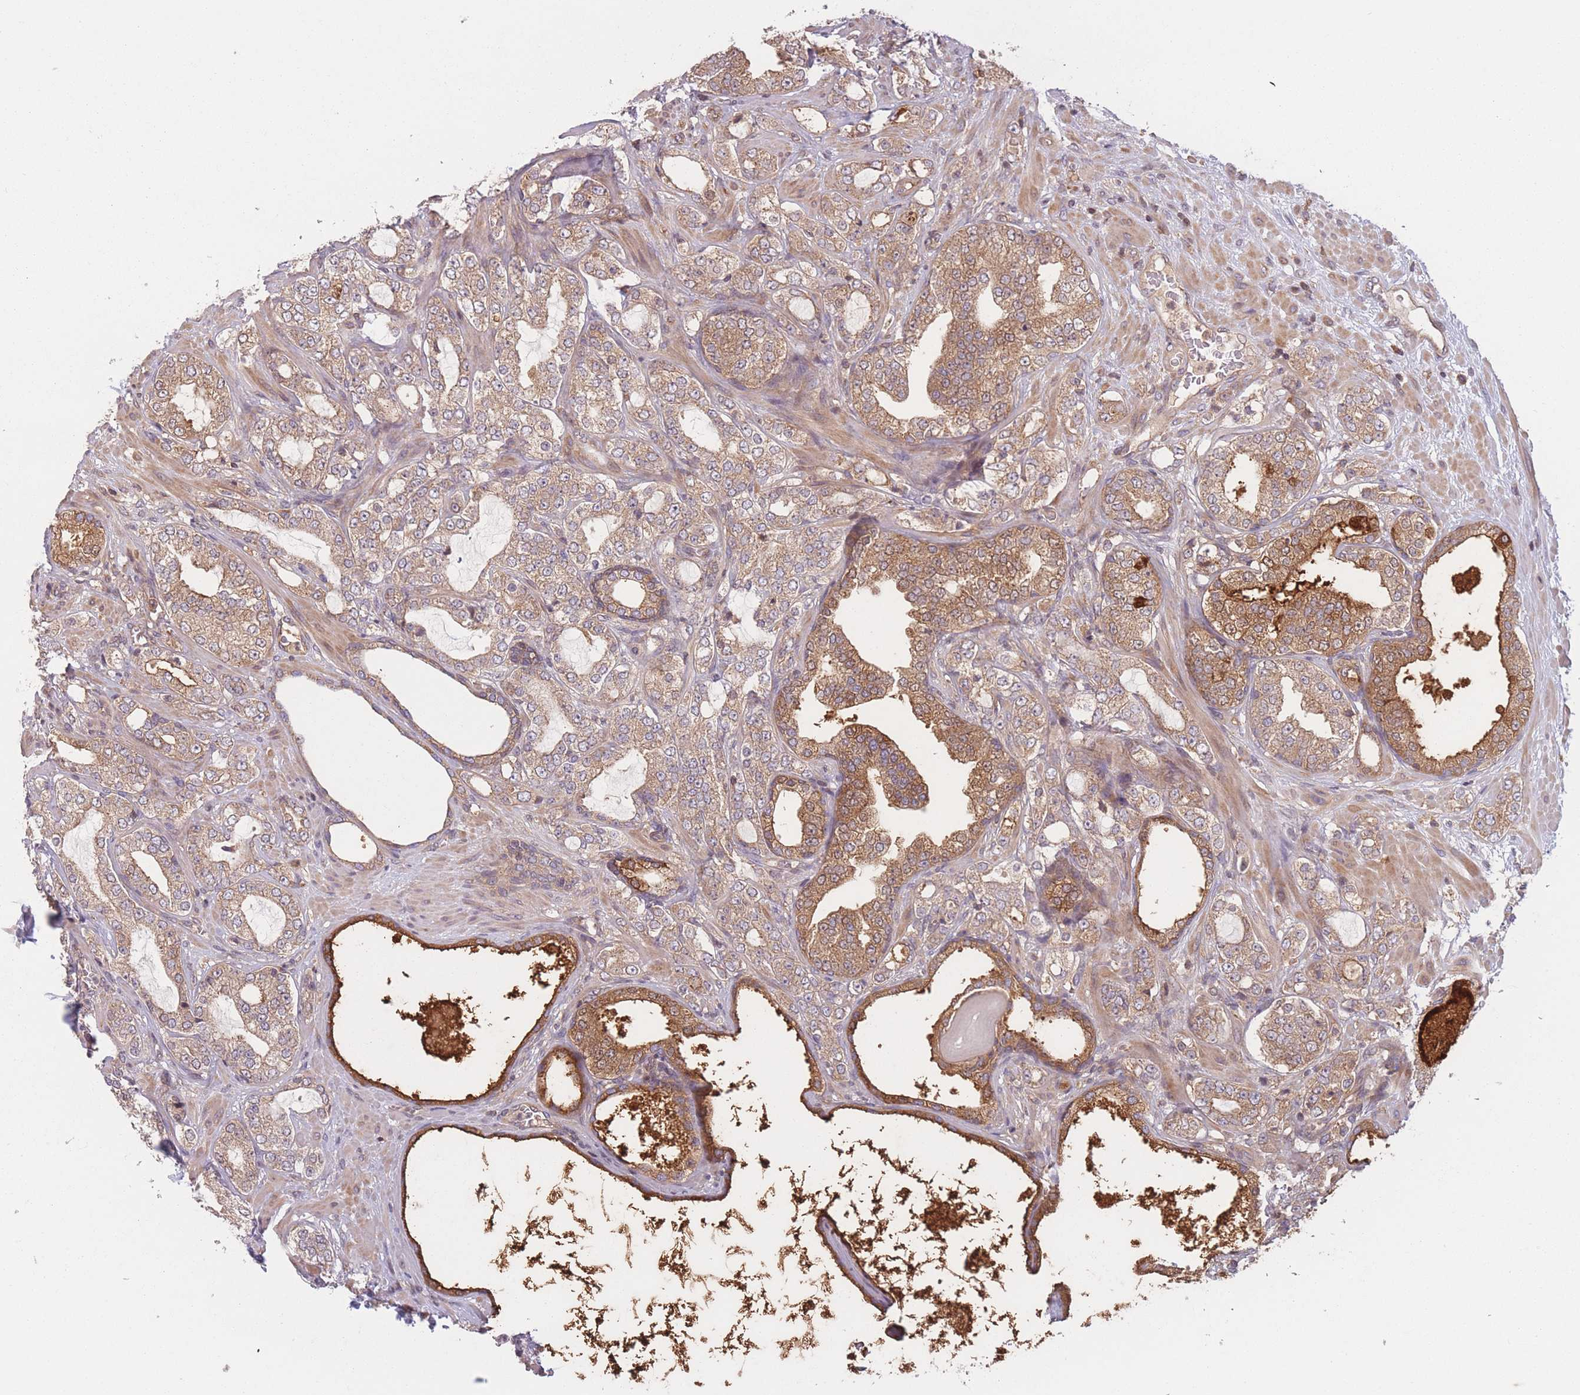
{"staining": {"intensity": "moderate", "quantity": ">75%", "location": "cytoplasmic/membranous"}, "tissue": "prostate cancer", "cell_type": "Tumor cells", "image_type": "cancer", "snomed": [{"axis": "morphology", "description": "Adenocarcinoma, High grade"}, {"axis": "topography", "description": "Prostate"}], "caption": "Tumor cells show moderate cytoplasmic/membranous positivity in about >75% of cells in prostate cancer (high-grade adenocarcinoma).", "gene": "WASHC2A", "patient": {"sex": "male", "age": 64}}